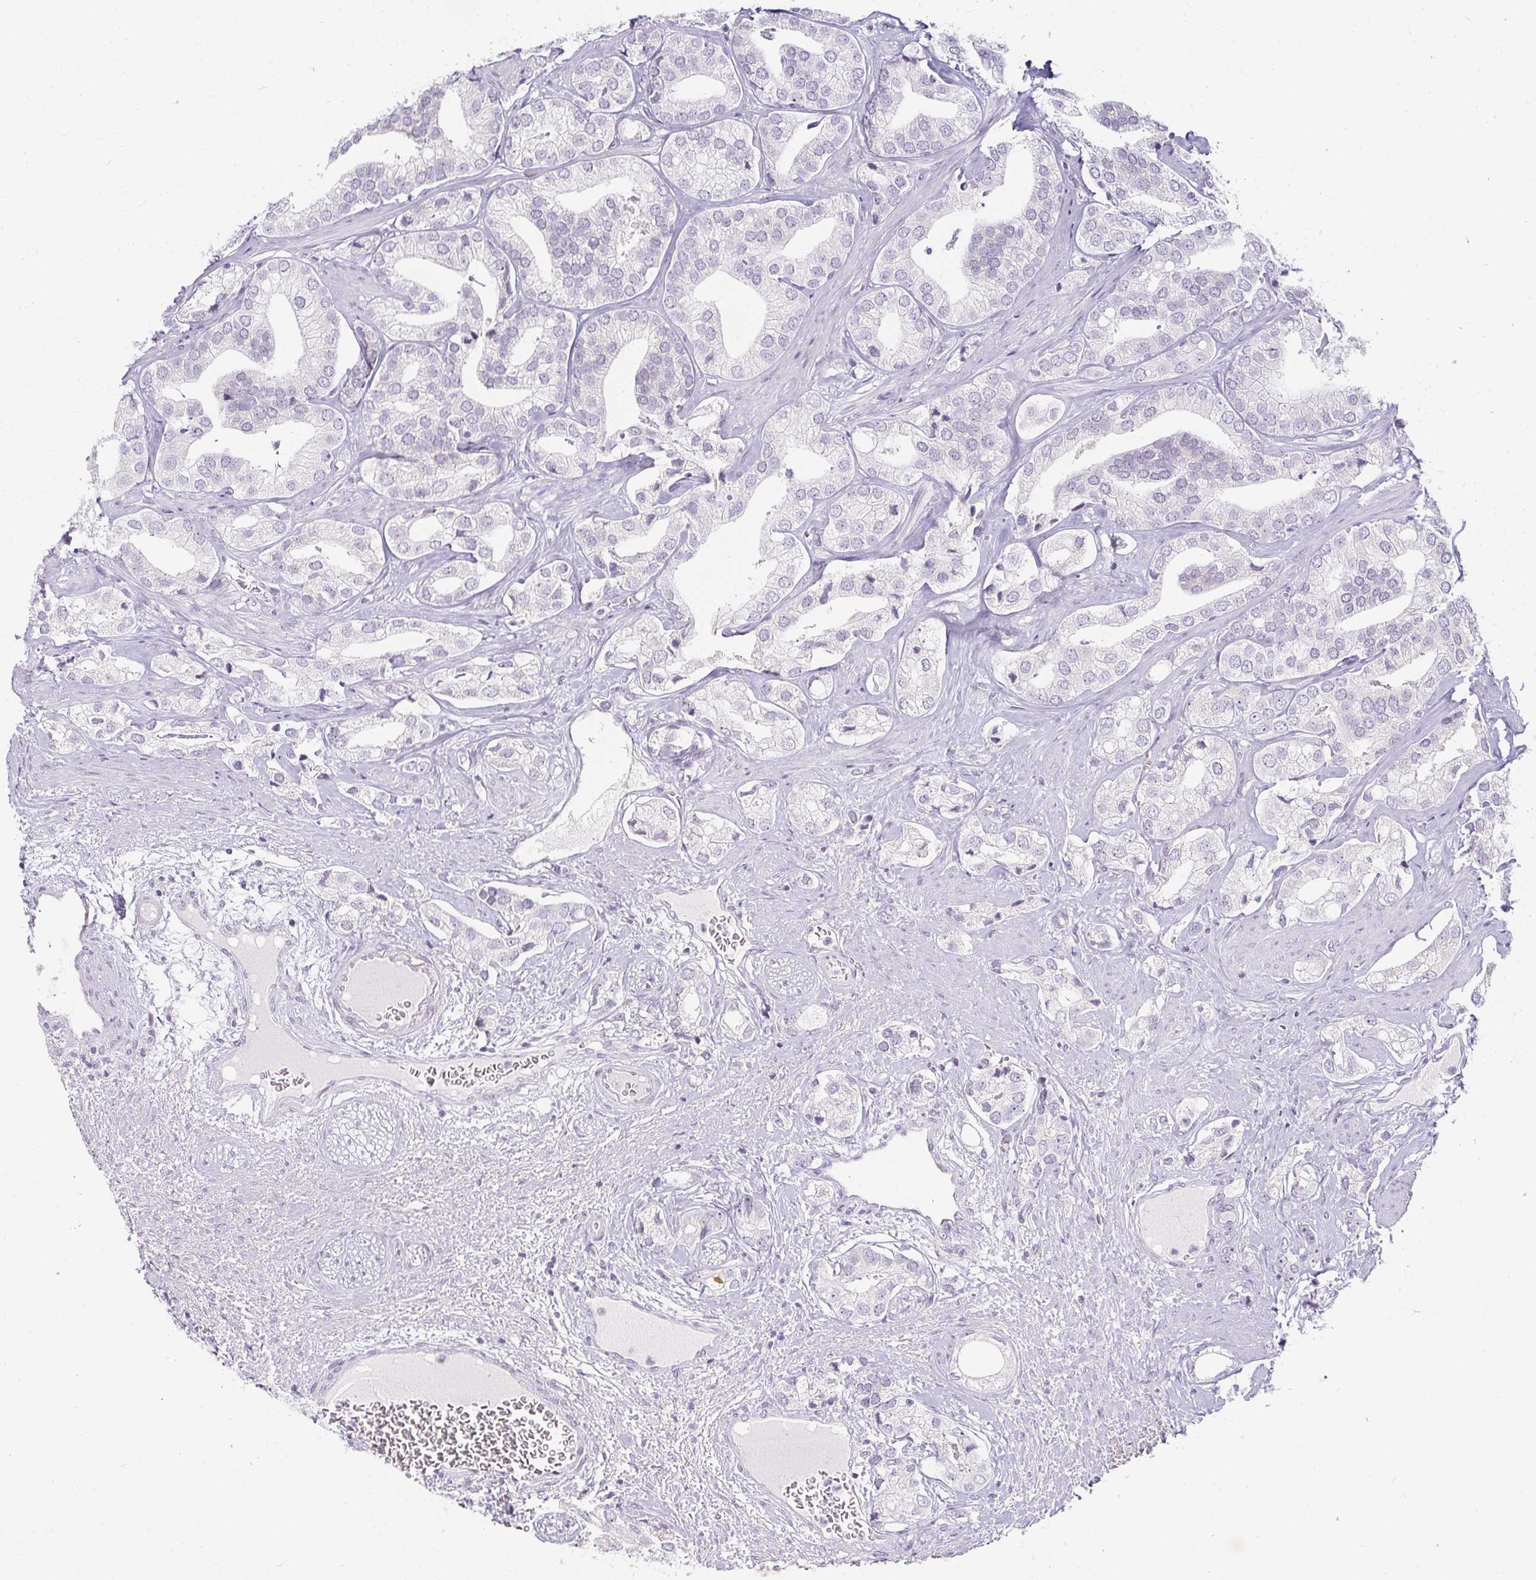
{"staining": {"intensity": "negative", "quantity": "none", "location": "none"}, "tissue": "prostate cancer", "cell_type": "Tumor cells", "image_type": "cancer", "snomed": [{"axis": "morphology", "description": "Adenocarcinoma, High grade"}, {"axis": "topography", "description": "Prostate"}], "caption": "This is an immunohistochemistry (IHC) photomicrograph of prostate cancer. There is no staining in tumor cells.", "gene": "ACAN", "patient": {"sex": "male", "age": 58}}